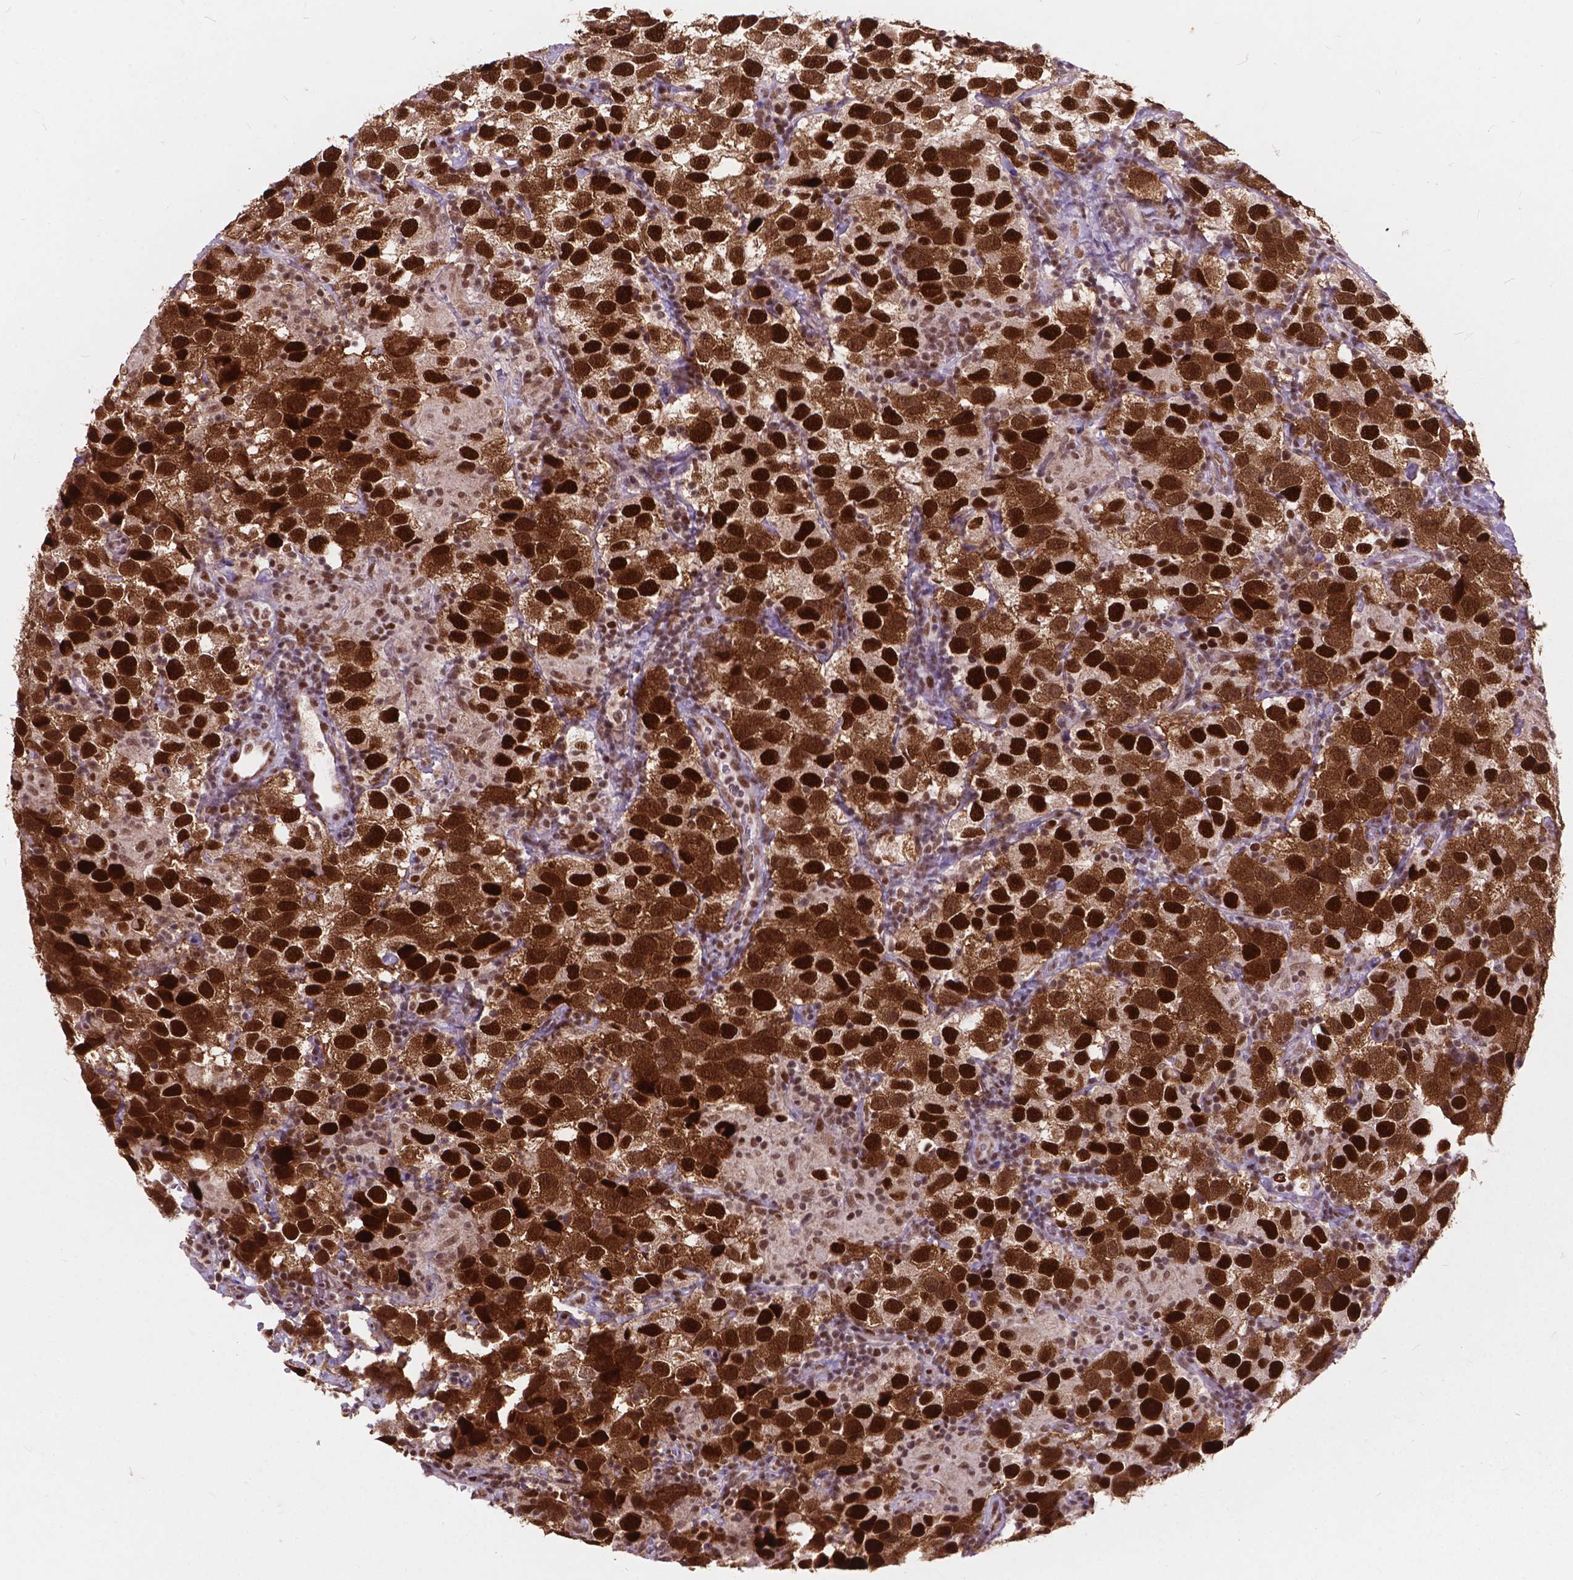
{"staining": {"intensity": "strong", "quantity": ">75%", "location": "cytoplasmic/membranous,nuclear"}, "tissue": "testis cancer", "cell_type": "Tumor cells", "image_type": "cancer", "snomed": [{"axis": "morphology", "description": "Seminoma, NOS"}, {"axis": "topography", "description": "Testis"}], "caption": "IHC histopathology image of human testis cancer (seminoma) stained for a protein (brown), which shows high levels of strong cytoplasmic/membranous and nuclear staining in about >75% of tumor cells.", "gene": "MSH2", "patient": {"sex": "male", "age": 26}}